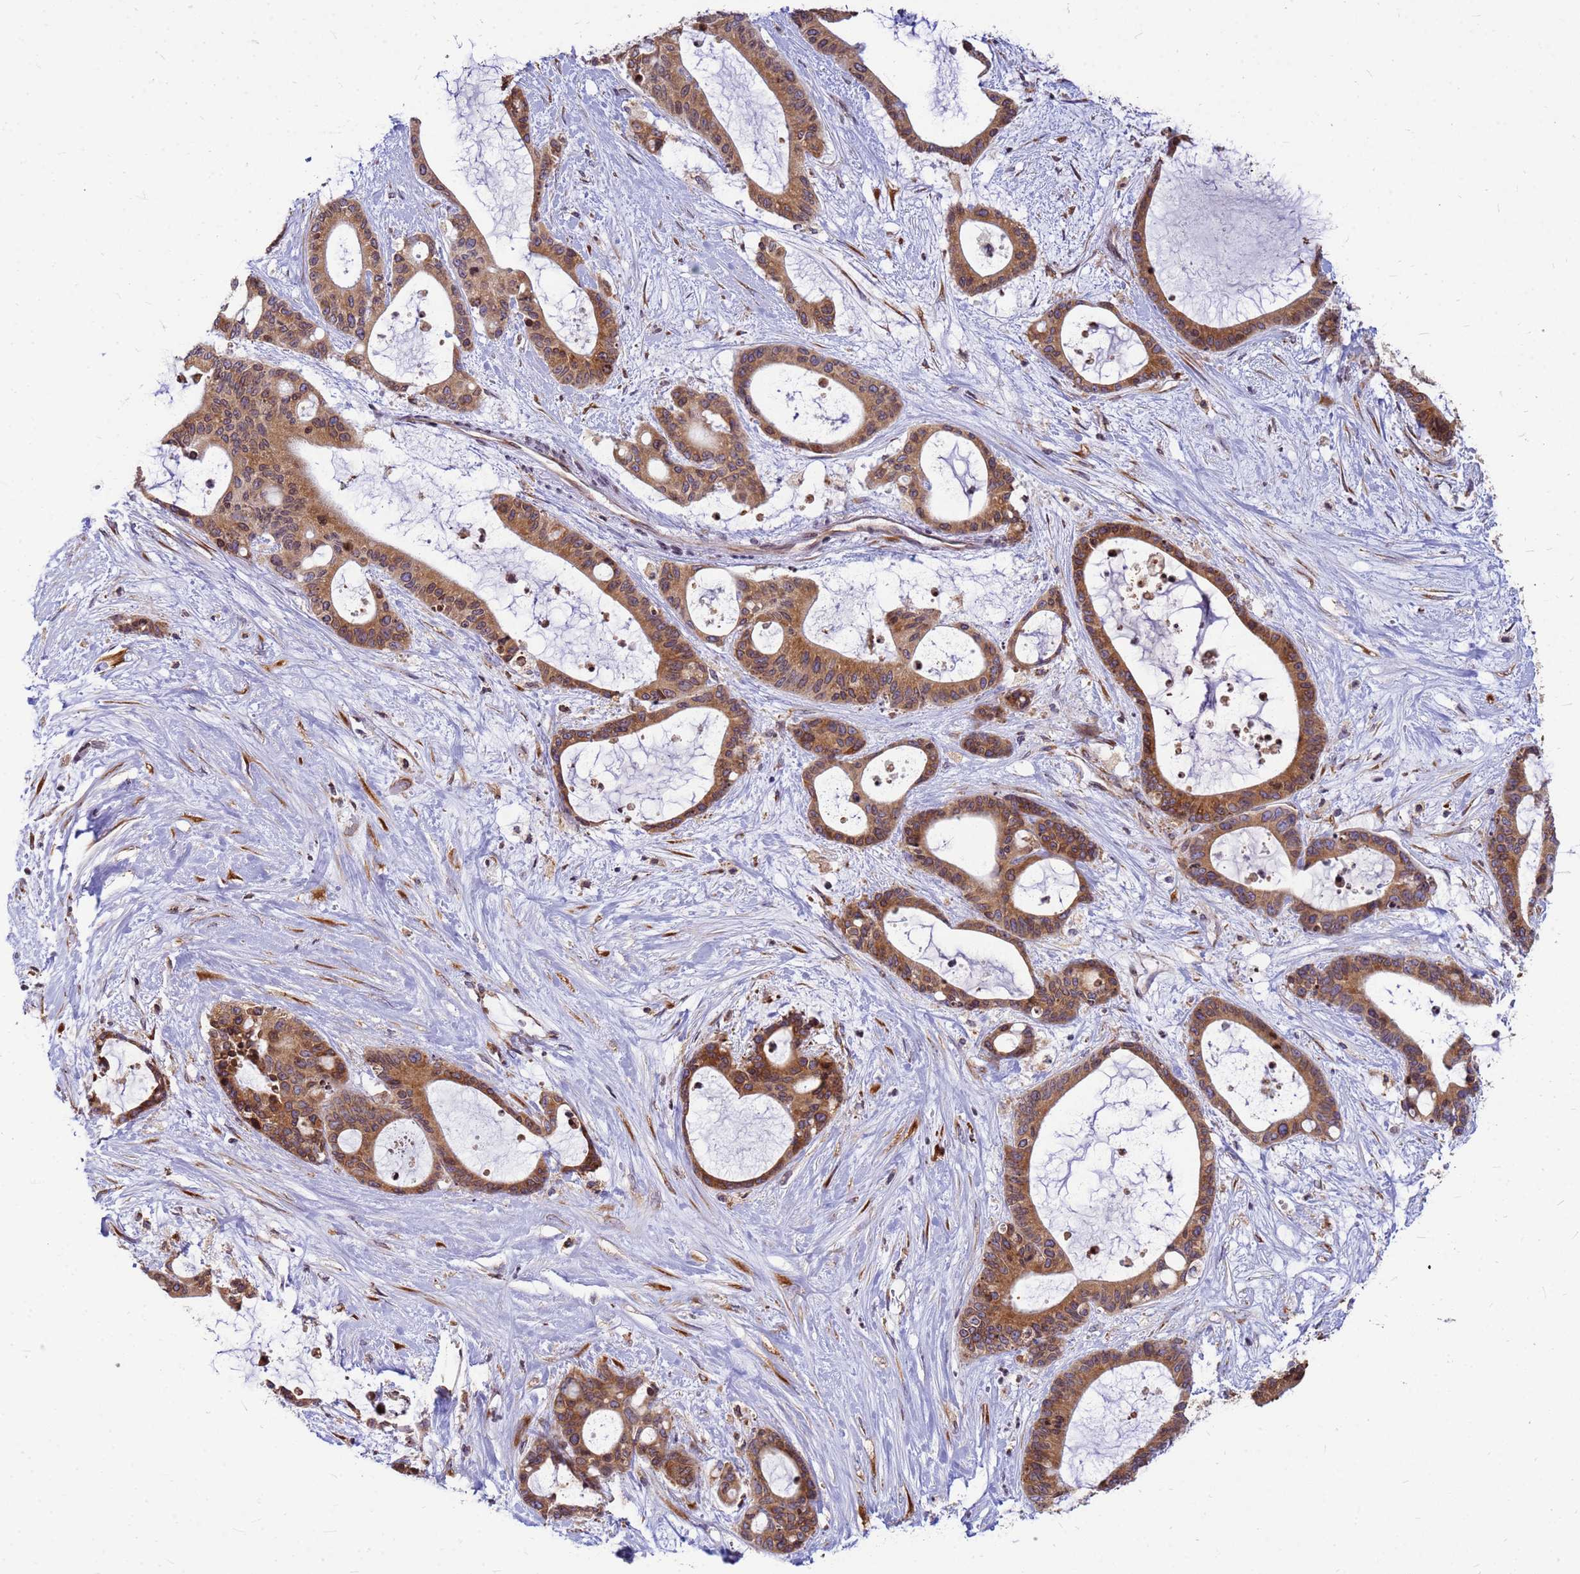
{"staining": {"intensity": "moderate", "quantity": ">75%", "location": "cytoplasmic/membranous"}, "tissue": "liver cancer", "cell_type": "Tumor cells", "image_type": "cancer", "snomed": [{"axis": "morphology", "description": "Normal tissue, NOS"}, {"axis": "morphology", "description": "Cholangiocarcinoma"}, {"axis": "topography", "description": "Liver"}, {"axis": "topography", "description": "Peripheral nerve tissue"}], "caption": "Brown immunohistochemical staining in human liver cholangiocarcinoma displays moderate cytoplasmic/membranous positivity in approximately >75% of tumor cells. (DAB = brown stain, brightfield microscopy at high magnification).", "gene": "SSR4", "patient": {"sex": "female", "age": 73}}